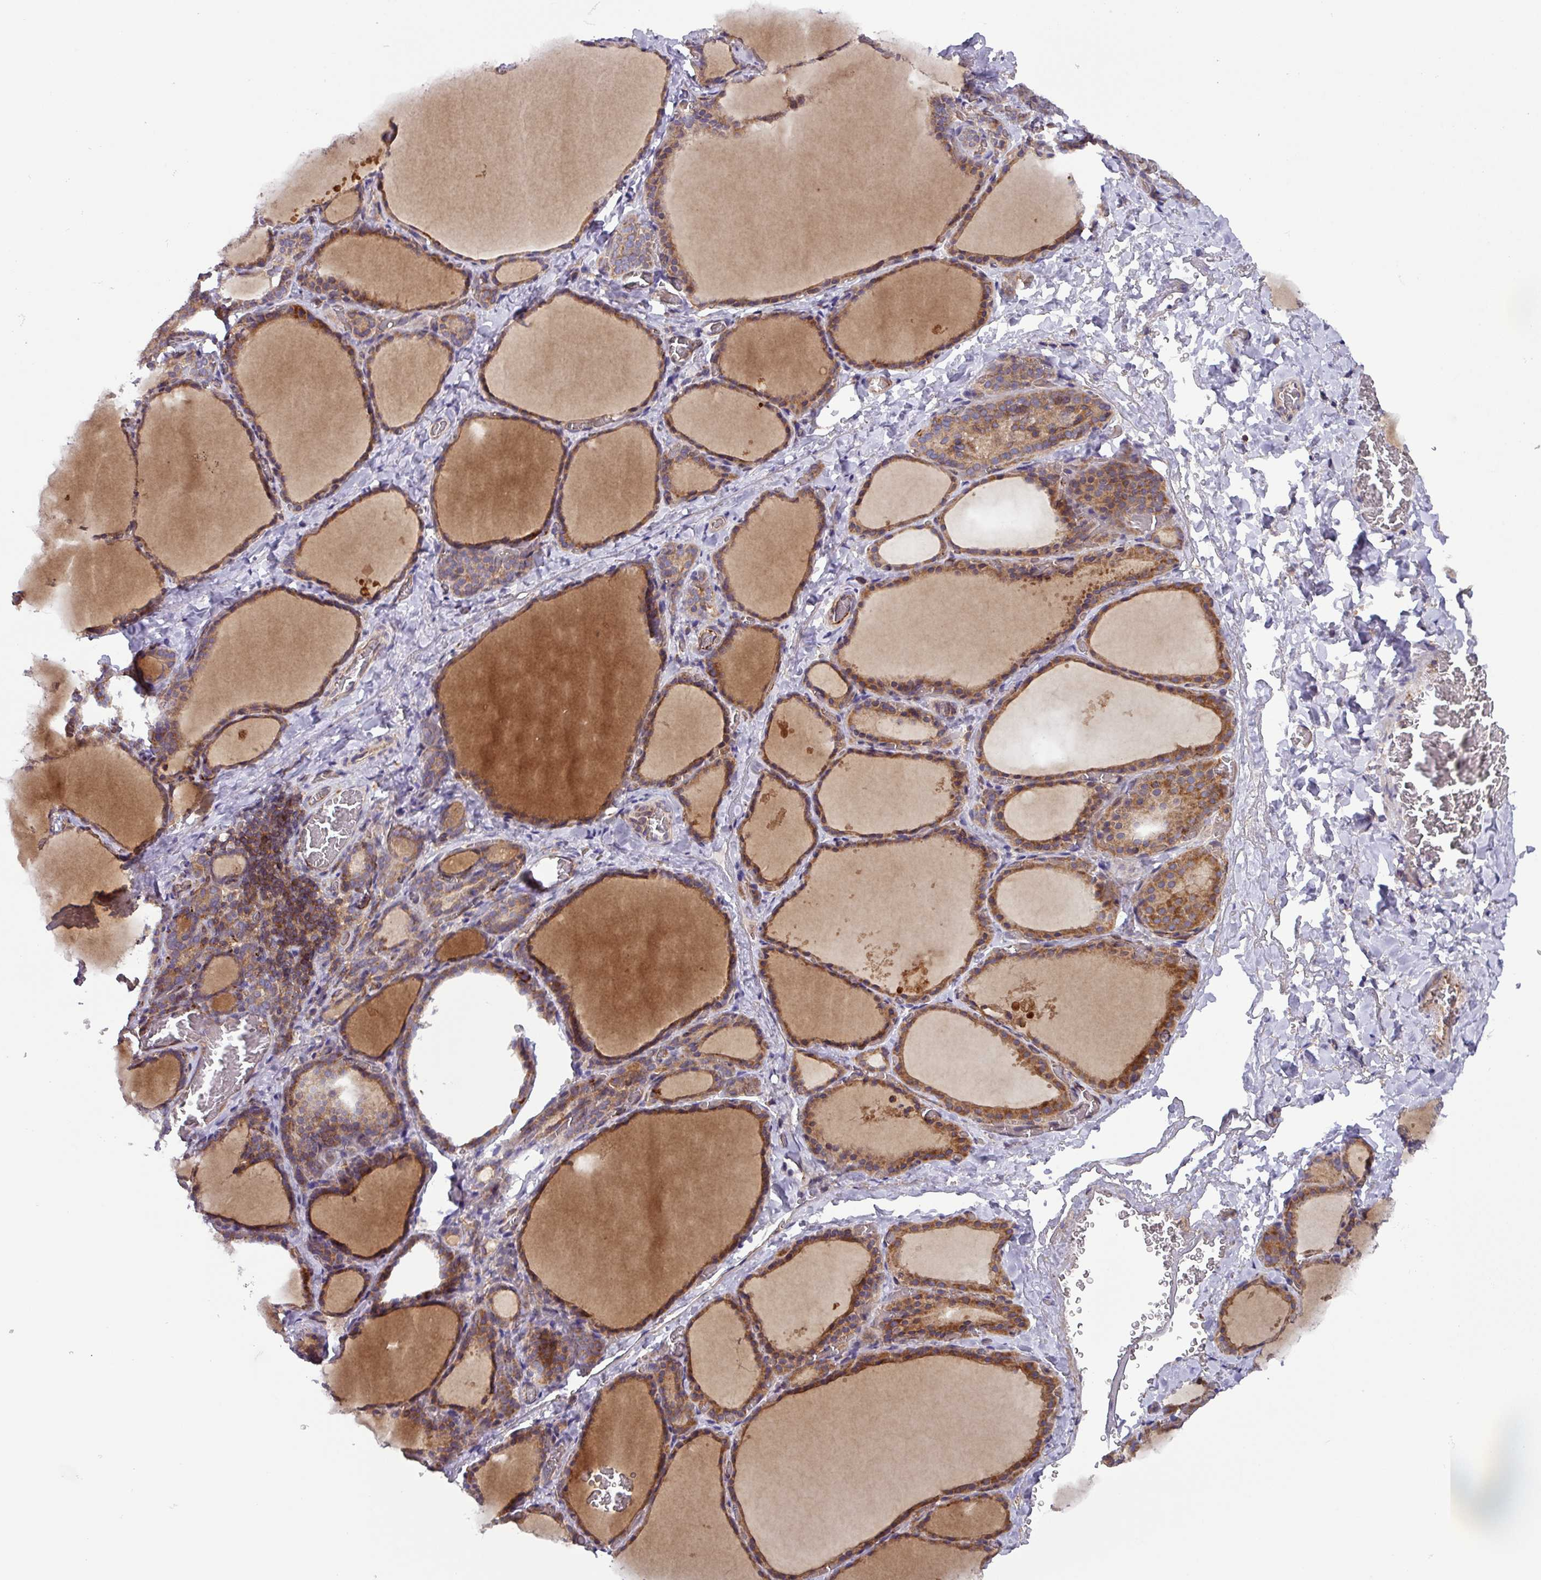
{"staining": {"intensity": "moderate", "quantity": ">75%", "location": "cytoplasmic/membranous"}, "tissue": "thyroid gland", "cell_type": "Glandular cells", "image_type": "normal", "snomed": [{"axis": "morphology", "description": "Normal tissue, NOS"}, {"axis": "topography", "description": "Thyroid gland"}], "caption": "Immunohistochemical staining of normal human thyroid gland reveals >75% levels of moderate cytoplasmic/membranous protein staining in about >75% of glandular cells.", "gene": "PLEKHD1", "patient": {"sex": "female", "age": 39}}